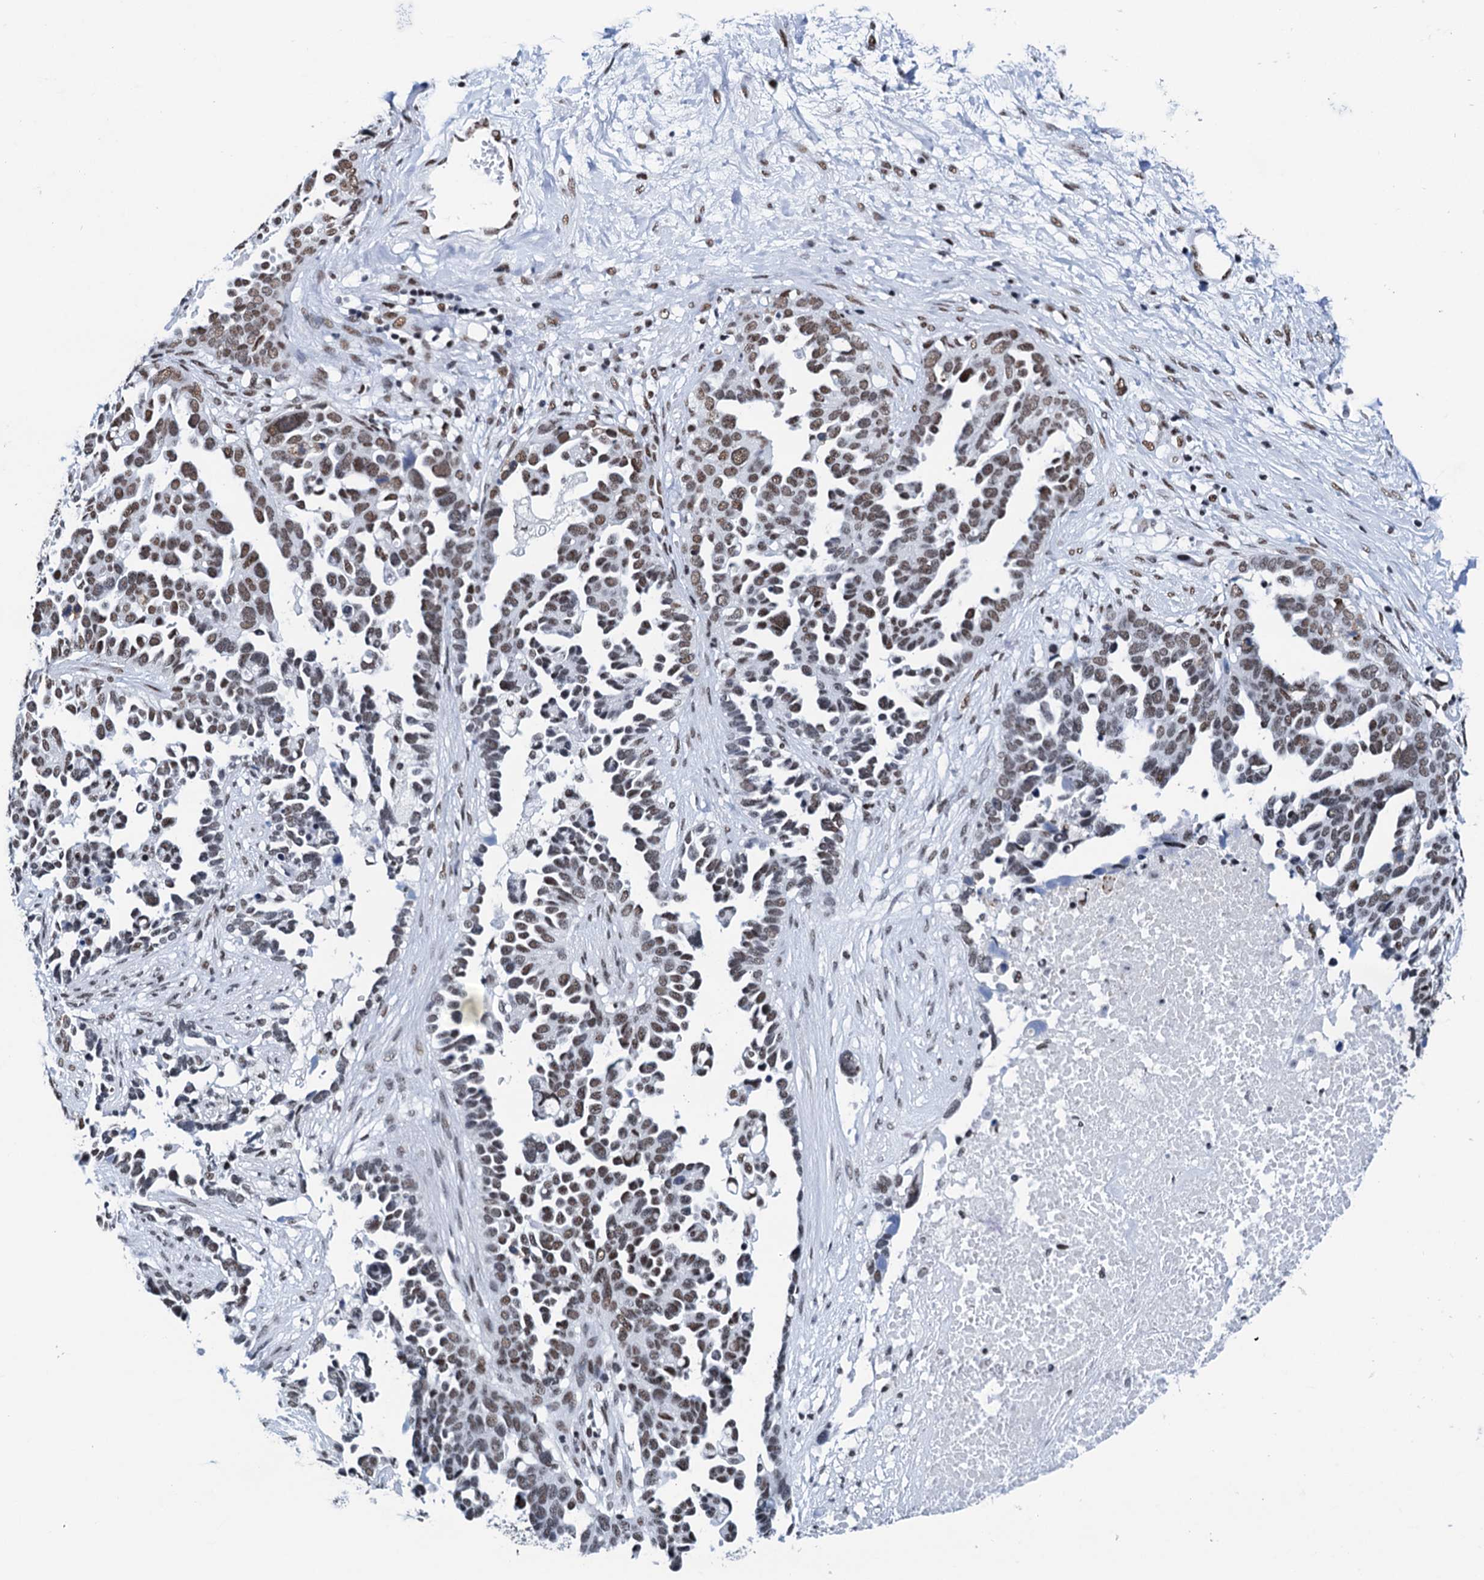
{"staining": {"intensity": "moderate", "quantity": ">75%", "location": "nuclear"}, "tissue": "ovarian cancer", "cell_type": "Tumor cells", "image_type": "cancer", "snomed": [{"axis": "morphology", "description": "Cystadenocarcinoma, serous, NOS"}, {"axis": "topography", "description": "Ovary"}], "caption": "Tumor cells exhibit moderate nuclear expression in approximately >75% of cells in ovarian serous cystadenocarcinoma. (IHC, brightfield microscopy, high magnification).", "gene": "SLTM", "patient": {"sex": "female", "age": 54}}